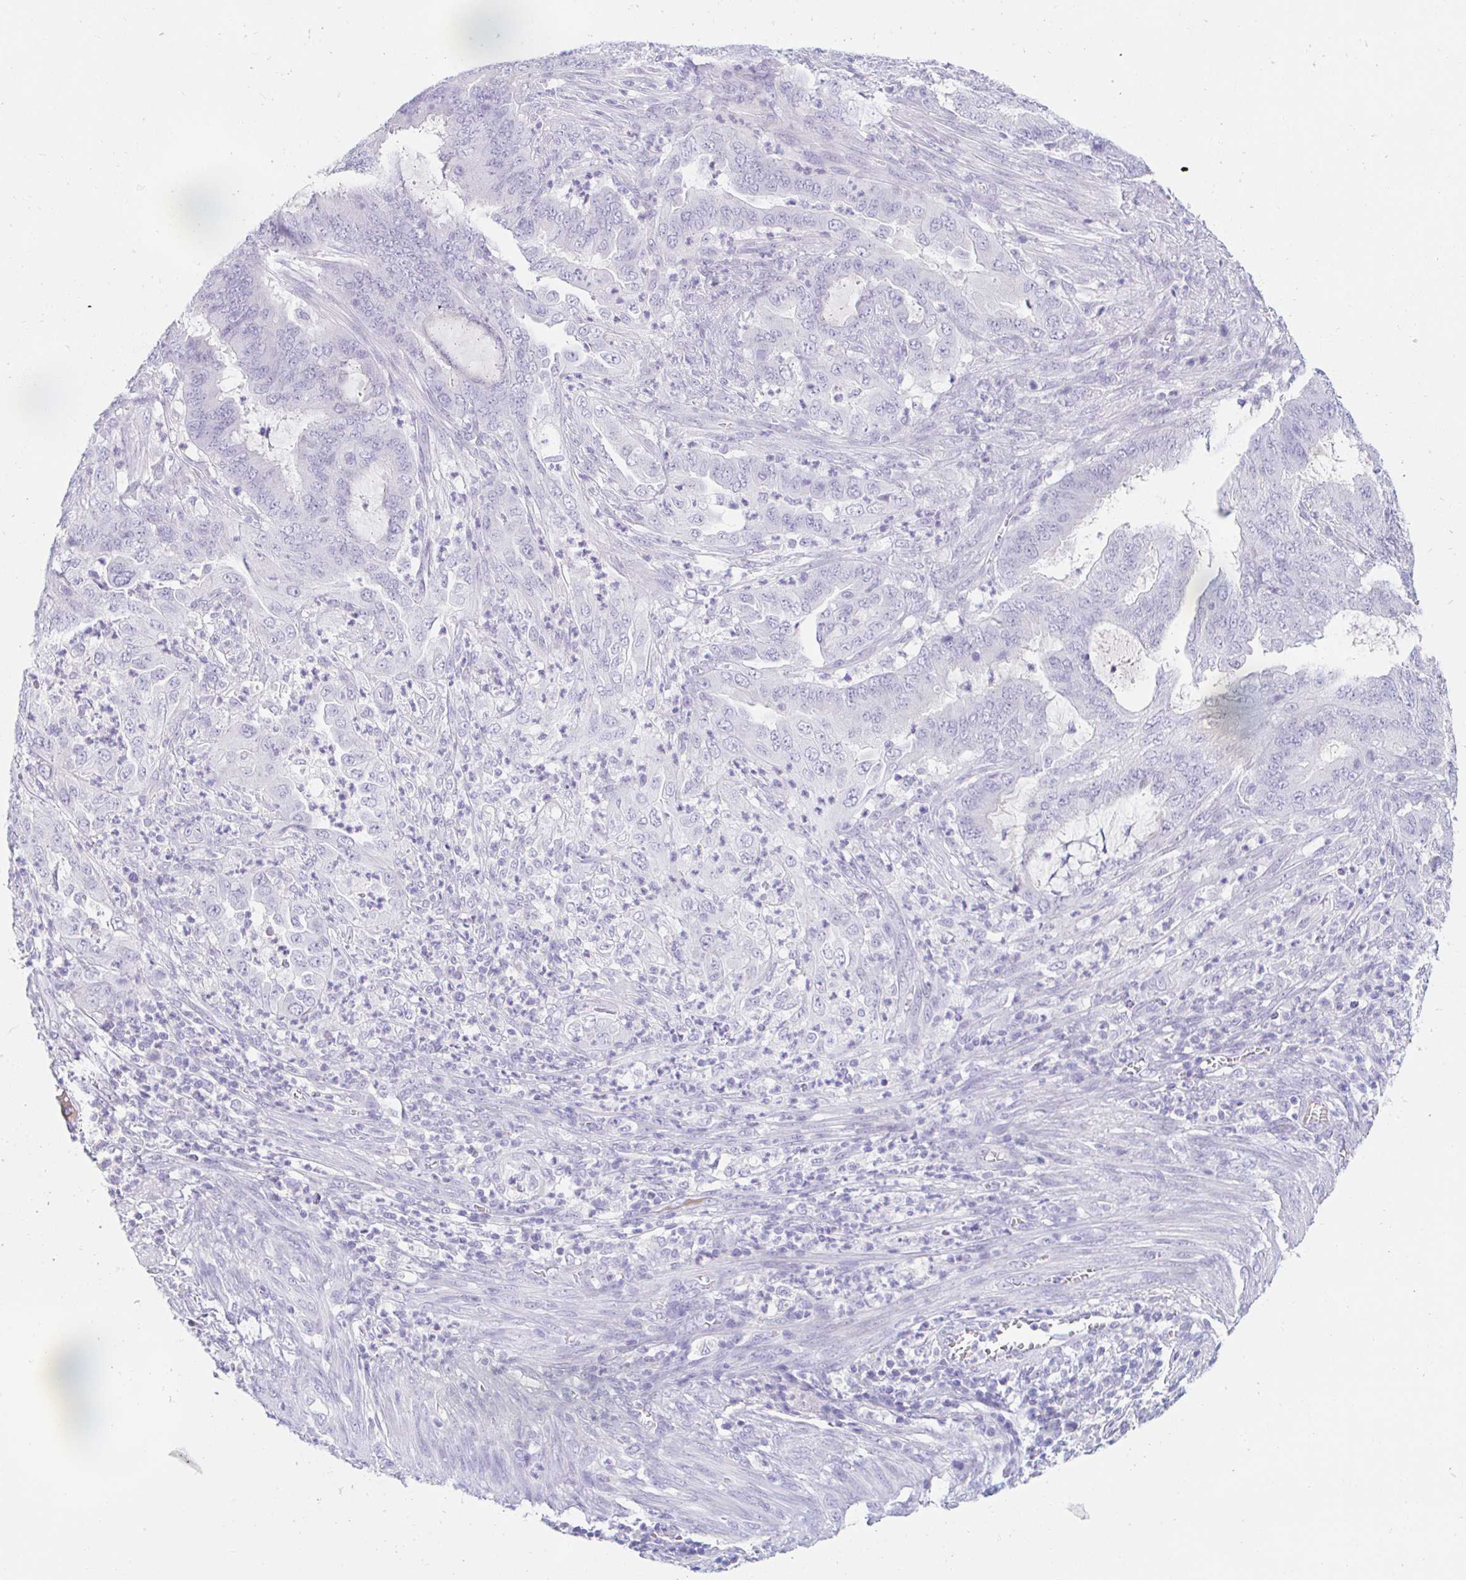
{"staining": {"intensity": "negative", "quantity": "none", "location": "none"}, "tissue": "endometrial cancer", "cell_type": "Tumor cells", "image_type": "cancer", "snomed": [{"axis": "morphology", "description": "Adenocarcinoma, NOS"}, {"axis": "topography", "description": "Endometrium"}], "caption": "Endometrial cancer (adenocarcinoma) was stained to show a protein in brown. There is no significant staining in tumor cells.", "gene": "TEX44", "patient": {"sex": "female", "age": 51}}